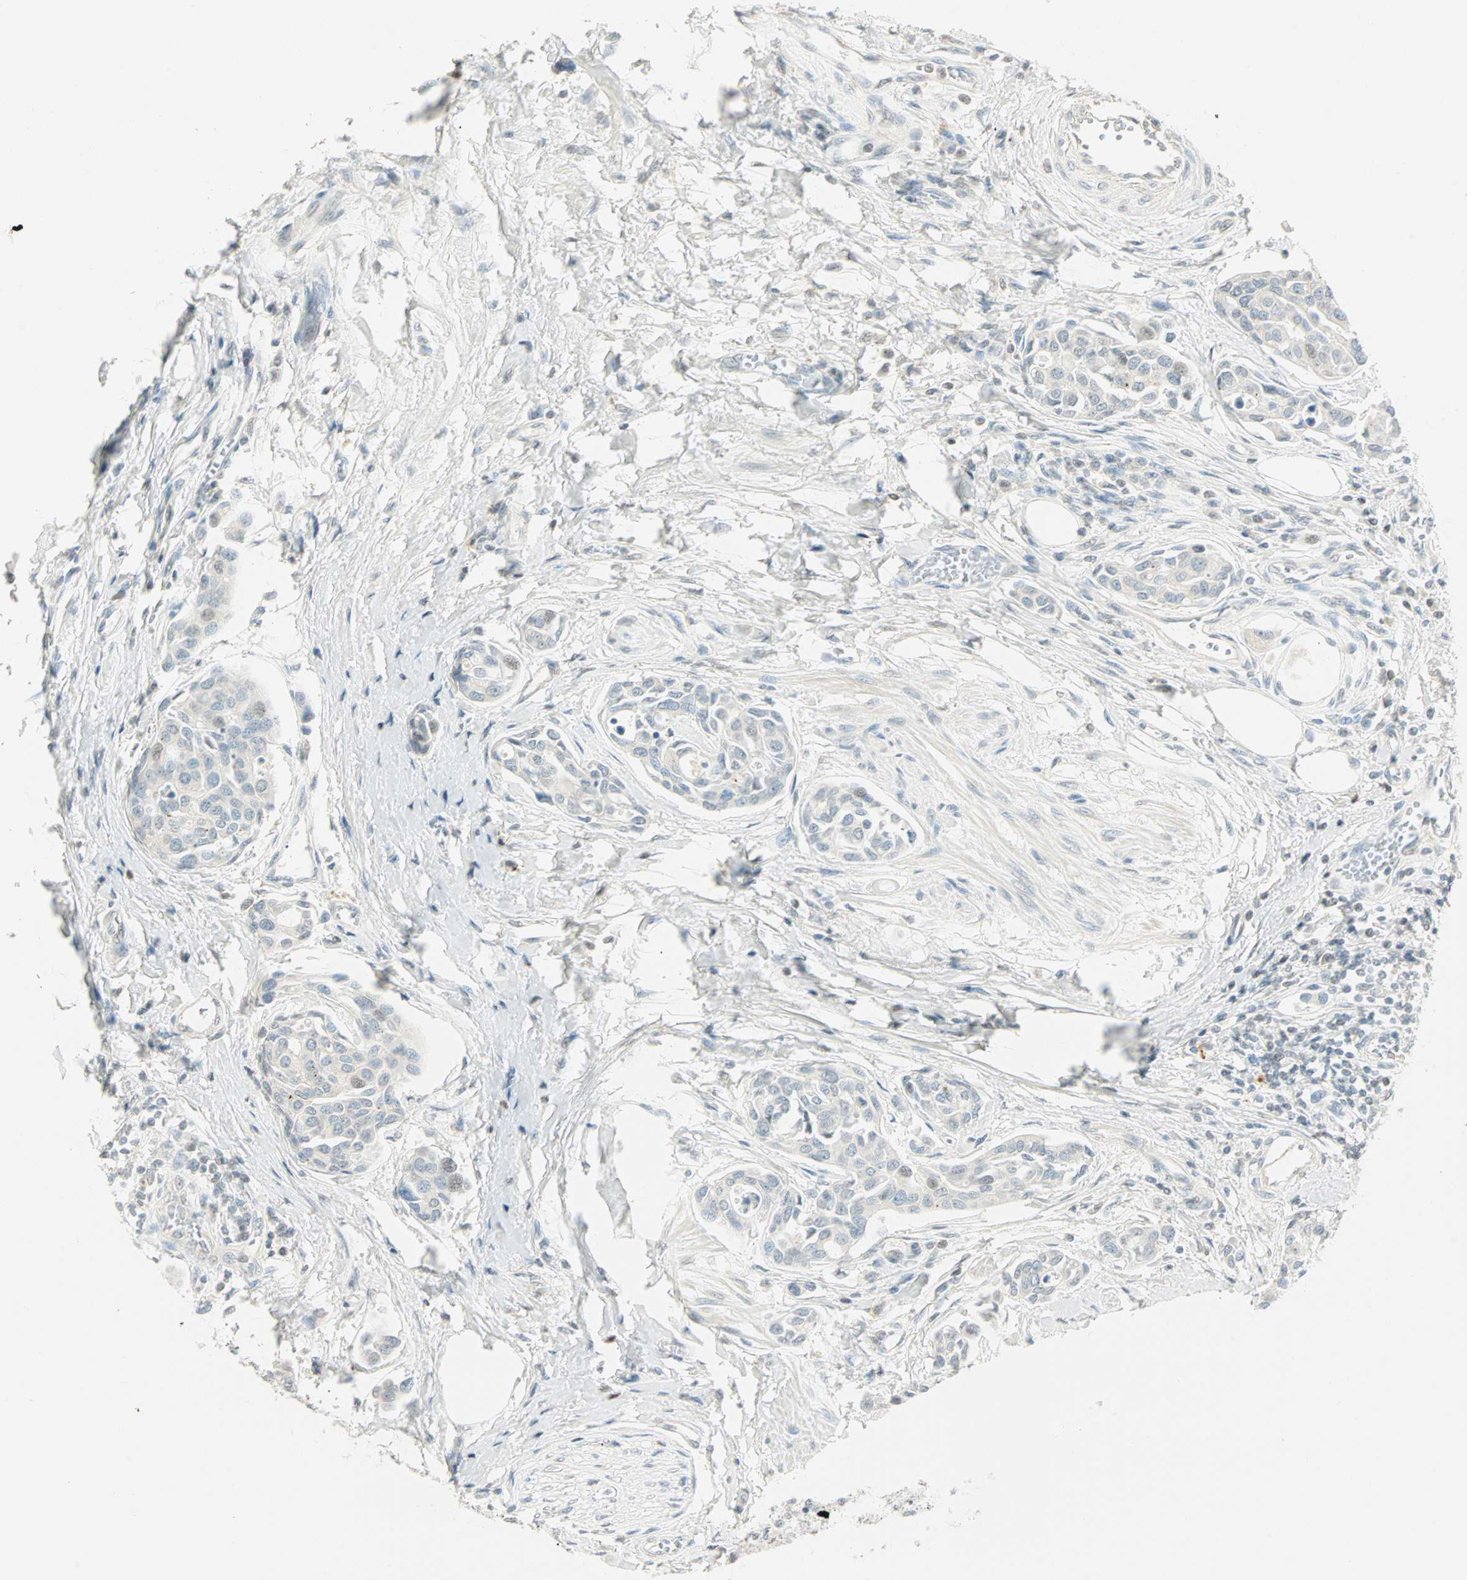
{"staining": {"intensity": "weak", "quantity": "<25%", "location": "nuclear"}, "tissue": "urothelial cancer", "cell_type": "Tumor cells", "image_type": "cancer", "snomed": [{"axis": "morphology", "description": "Urothelial carcinoma, High grade"}, {"axis": "topography", "description": "Urinary bladder"}], "caption": "Immunohistochemical staining of urothelial carcinoma (high-grade) reveals no significant positivity in tumor cells.", "gene": "SMAD3", "patient": {"sex": "male", "age": 78}}